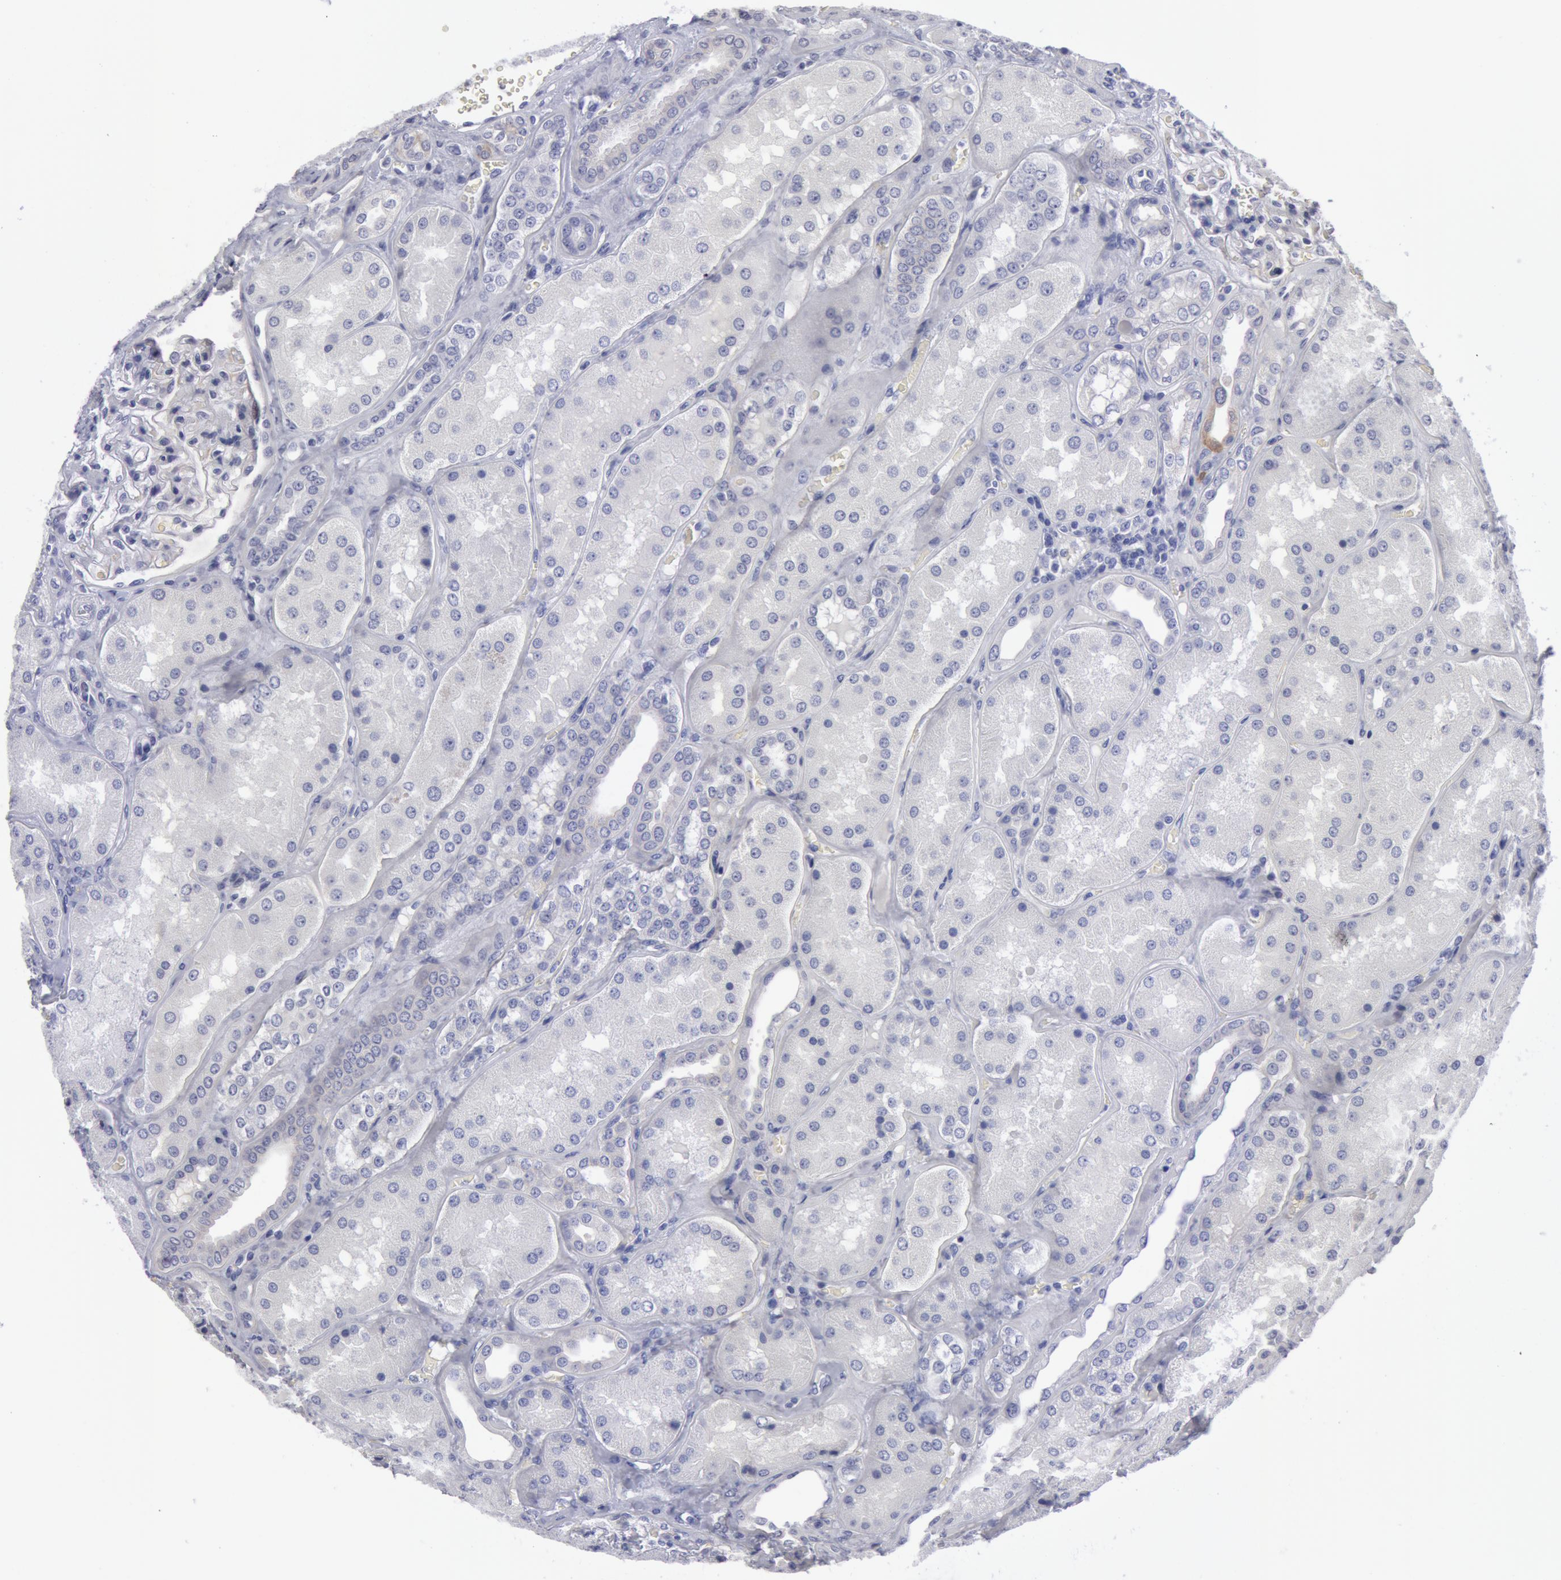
{"staining": {"intensity": "negative", "quantity": "none", "location": "none"}, "tissue": "kidney", "cell_type": "Cells in glomeruli", "image_type": "normal", "snomed": [{"axis": "morphology", "description": "Normal tissue, NOS"}, {"axis": "topography", "description": "Kidney"}], "caption": "This is a image of immunohistochemistry (IHC) staining of unremarkable kidney, which shows no staining in cells in glomeruli.", "gene": "SMC1B", "patient": {"sex": "female", "age": 56}}